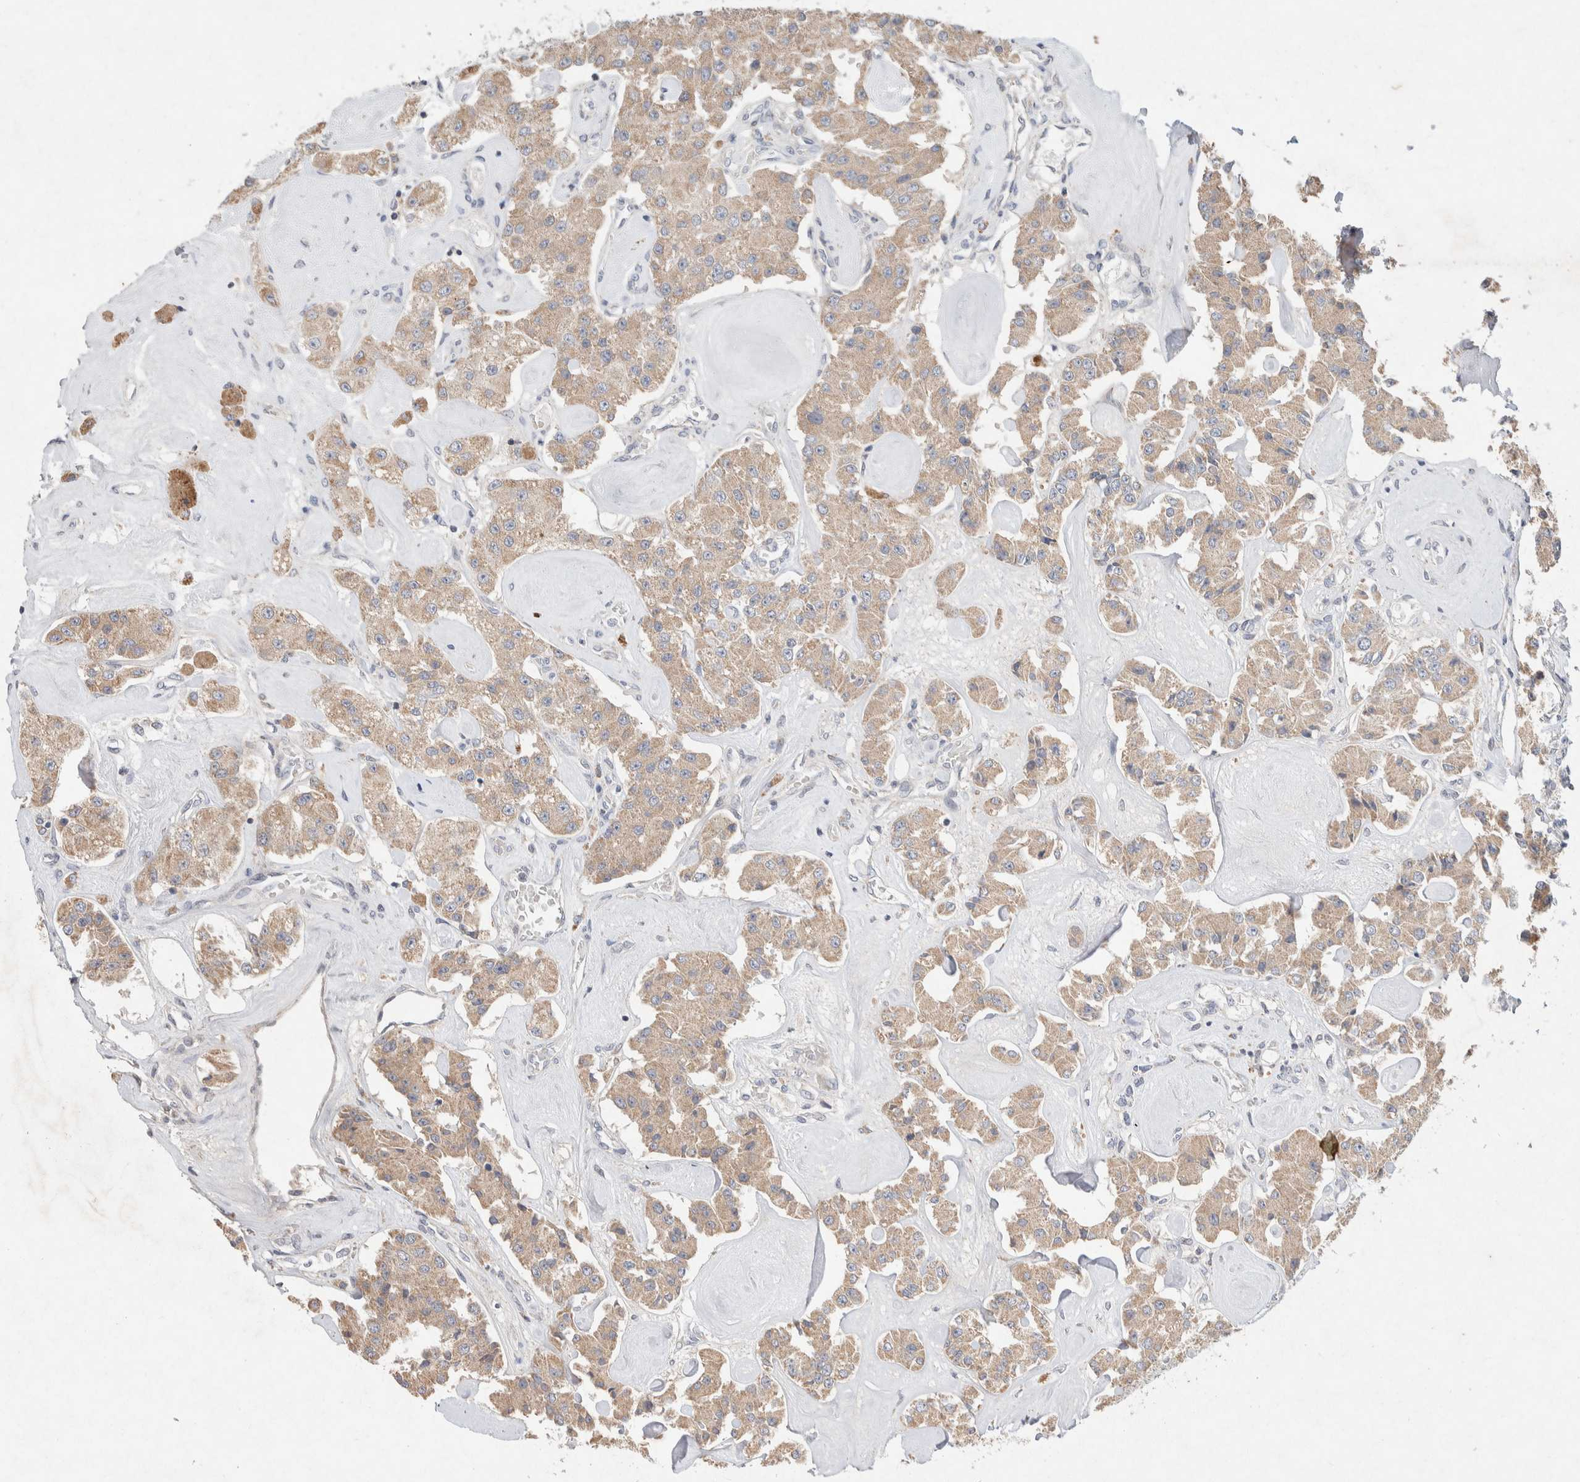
{"staining": {"intensity": "weak", "quantity": ">75%", "location": "cytoplasmic/membranous"}, "tissue": "carcinoid", "cell_type": "Tumor cells", "image_type": "cancer", "snomed": [{"axis": "morphology", "description": "Carcinoid, malignant, NOS"}, {"axis": "topography", "description": "Pancreas"}], "caption": "IHC micrograph of human carcinoid stained for a protein (brown), which displays low levels of weak cytoplasmic/membranous expression in approximately >75% of tumor cells.", "gene": "CMTM4", "patient": {"sex": "male", "age": 41}}